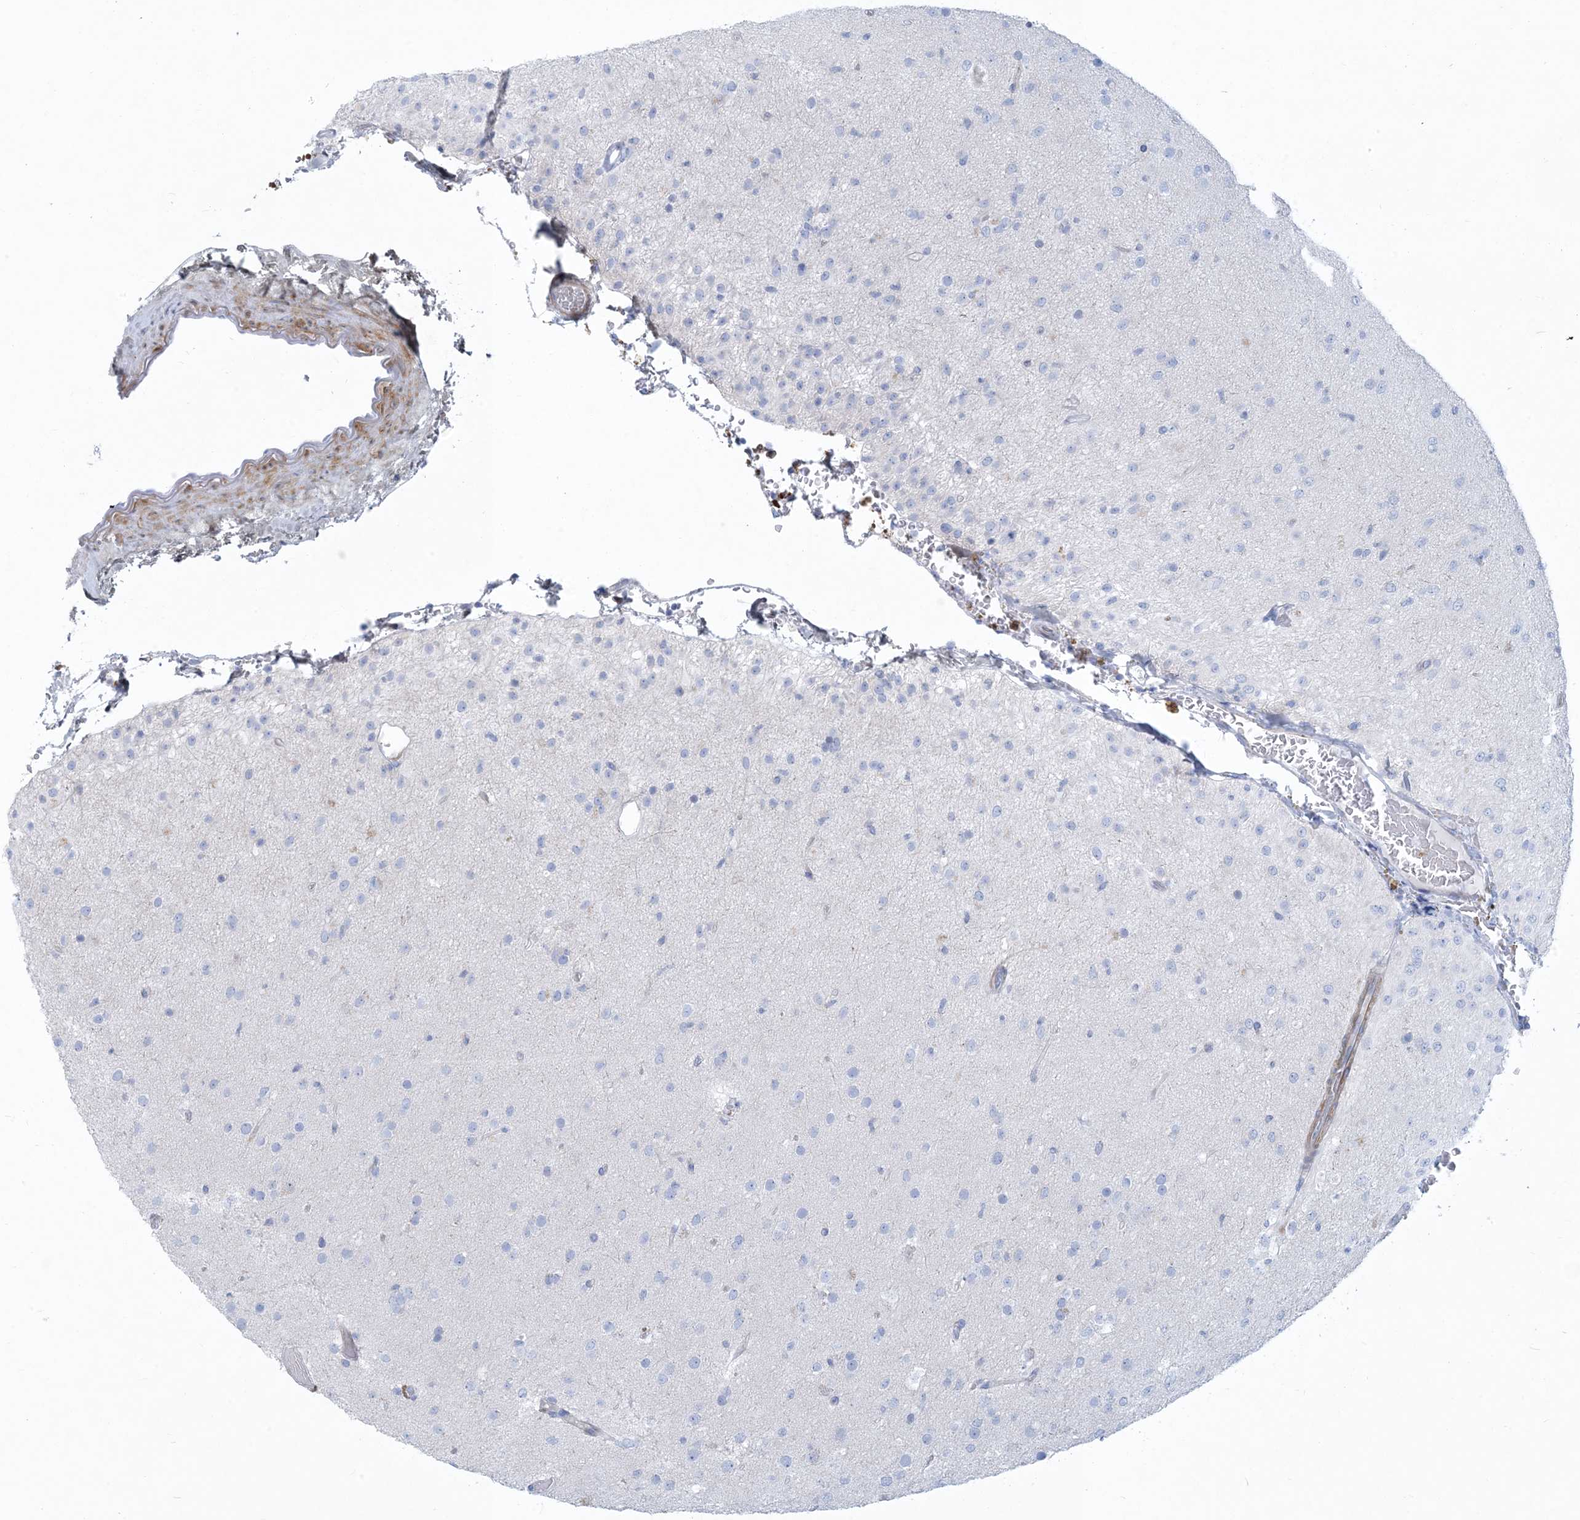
{"staining": {"intensity": "negative", "quantity": "none", "location": "none"}, "tissue": "glioma", "cell_type": "Tumor cells", "image_type": "cancer", "snomed": [{"axis": "morphology", "description": "Glioma, malignant, Low grade"}, {"axis": "topography", "description": "Brain"}], "caption": "Tumor cells are negative for brown protein staining in malignant glioma (low-grade).", "gene": "MOXD1", "patient": {"sex": "male", "age": 65}}